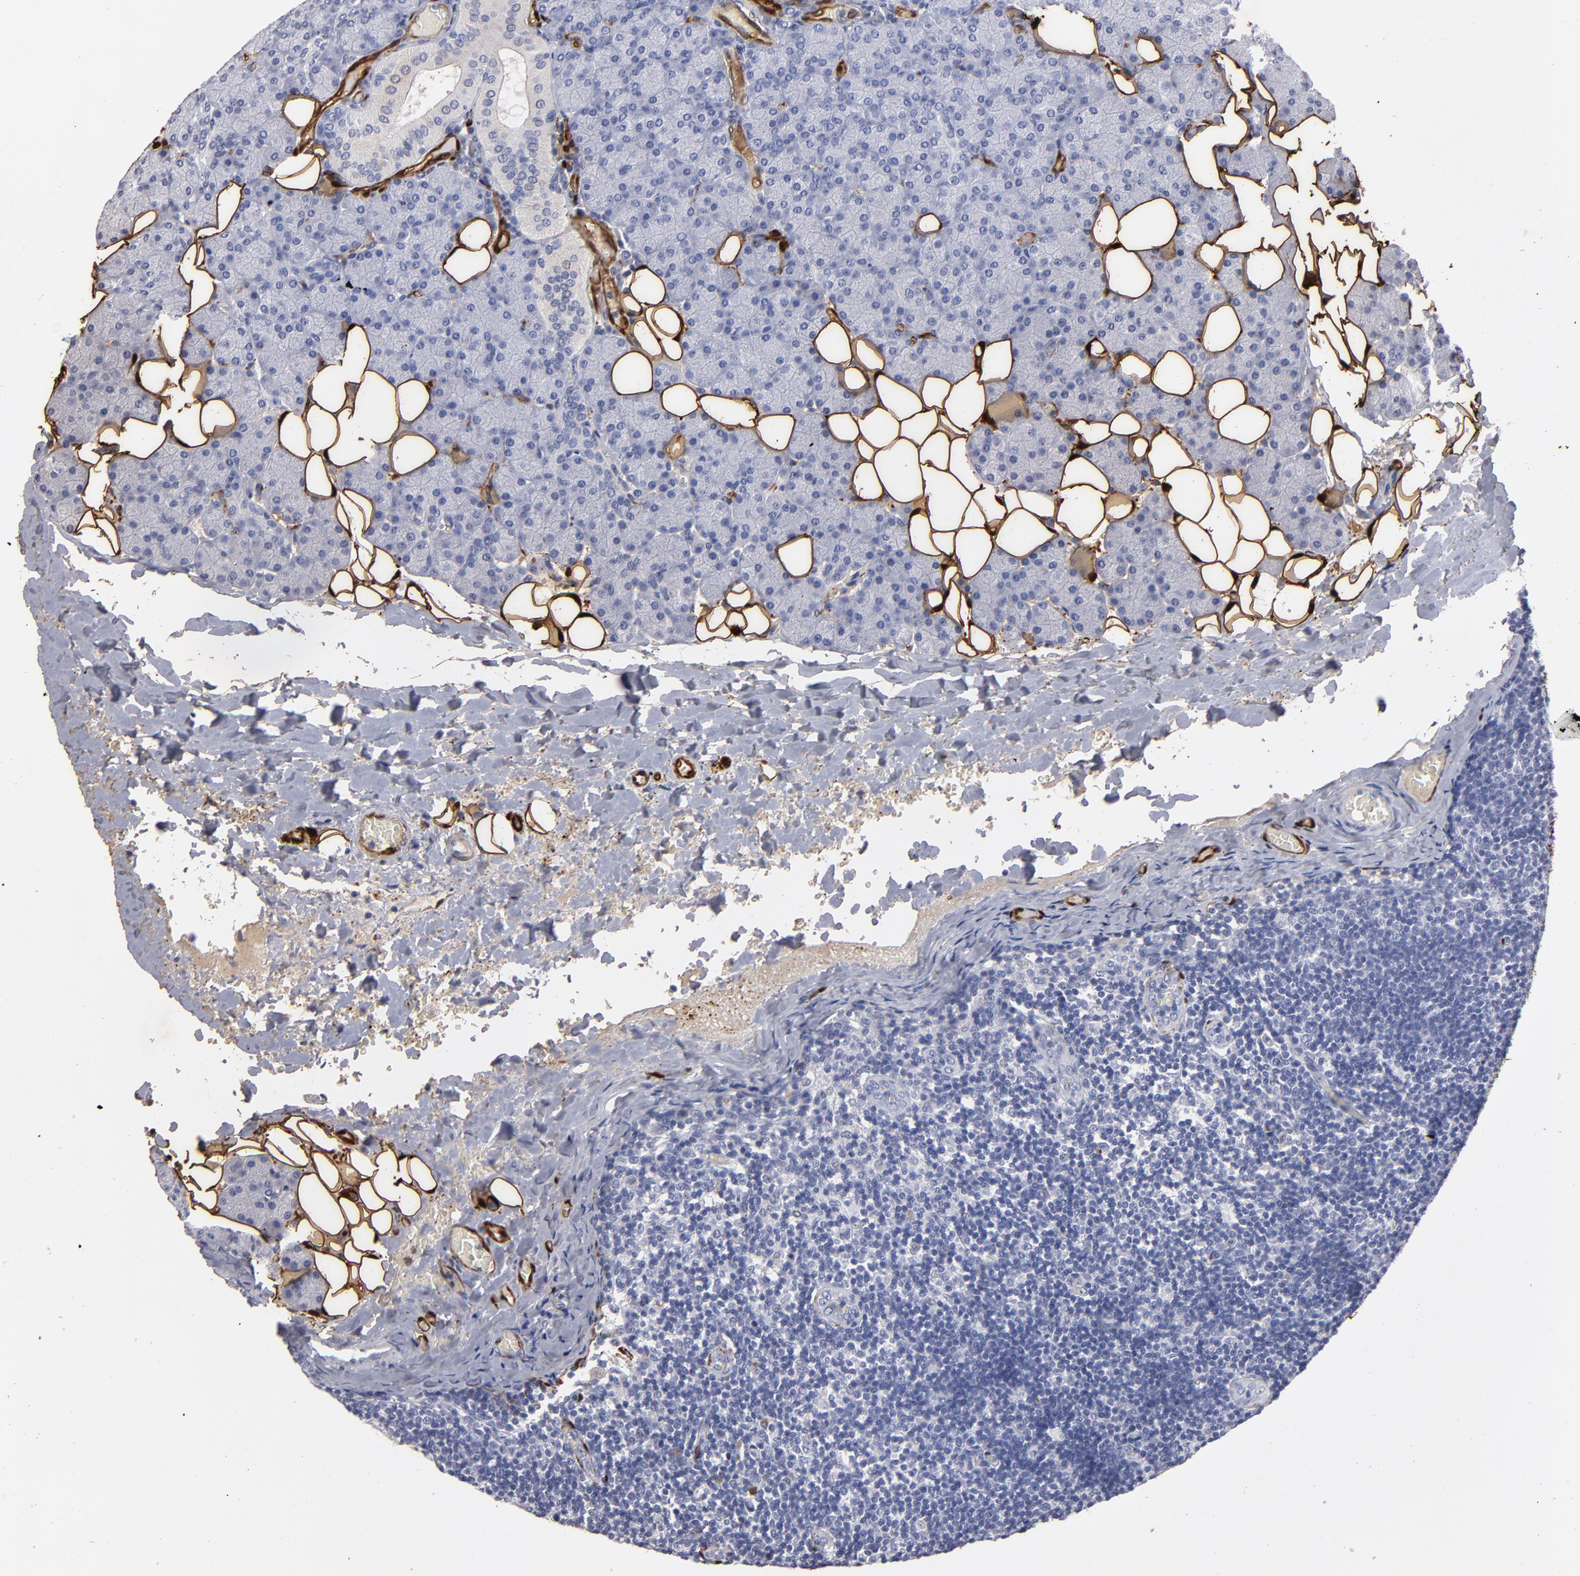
{"staining": {"intensity": "negative", "quantity": "none", "location": "none"}, "tissue": "lymph node", "cell_type": "Germinal center cells", "image_type": "normal", "snomed": [{"axis": "morphology", "description": "Normal tissue, NOS"}, {"axis": "topography", "description": "Lymph node"}, {"axis": "topography", "description": "Salivary gland"}], "caption": "Lymph node was stained to show a protein in brown. There is no significant expression in germinal center cells. (Brightfield microscopy of DAB (3,3'-diaminobenzidine) immunohistochemistry at high magnification).", "gene": "FABP4", "patient": {"sex": "male", "age": 8}}